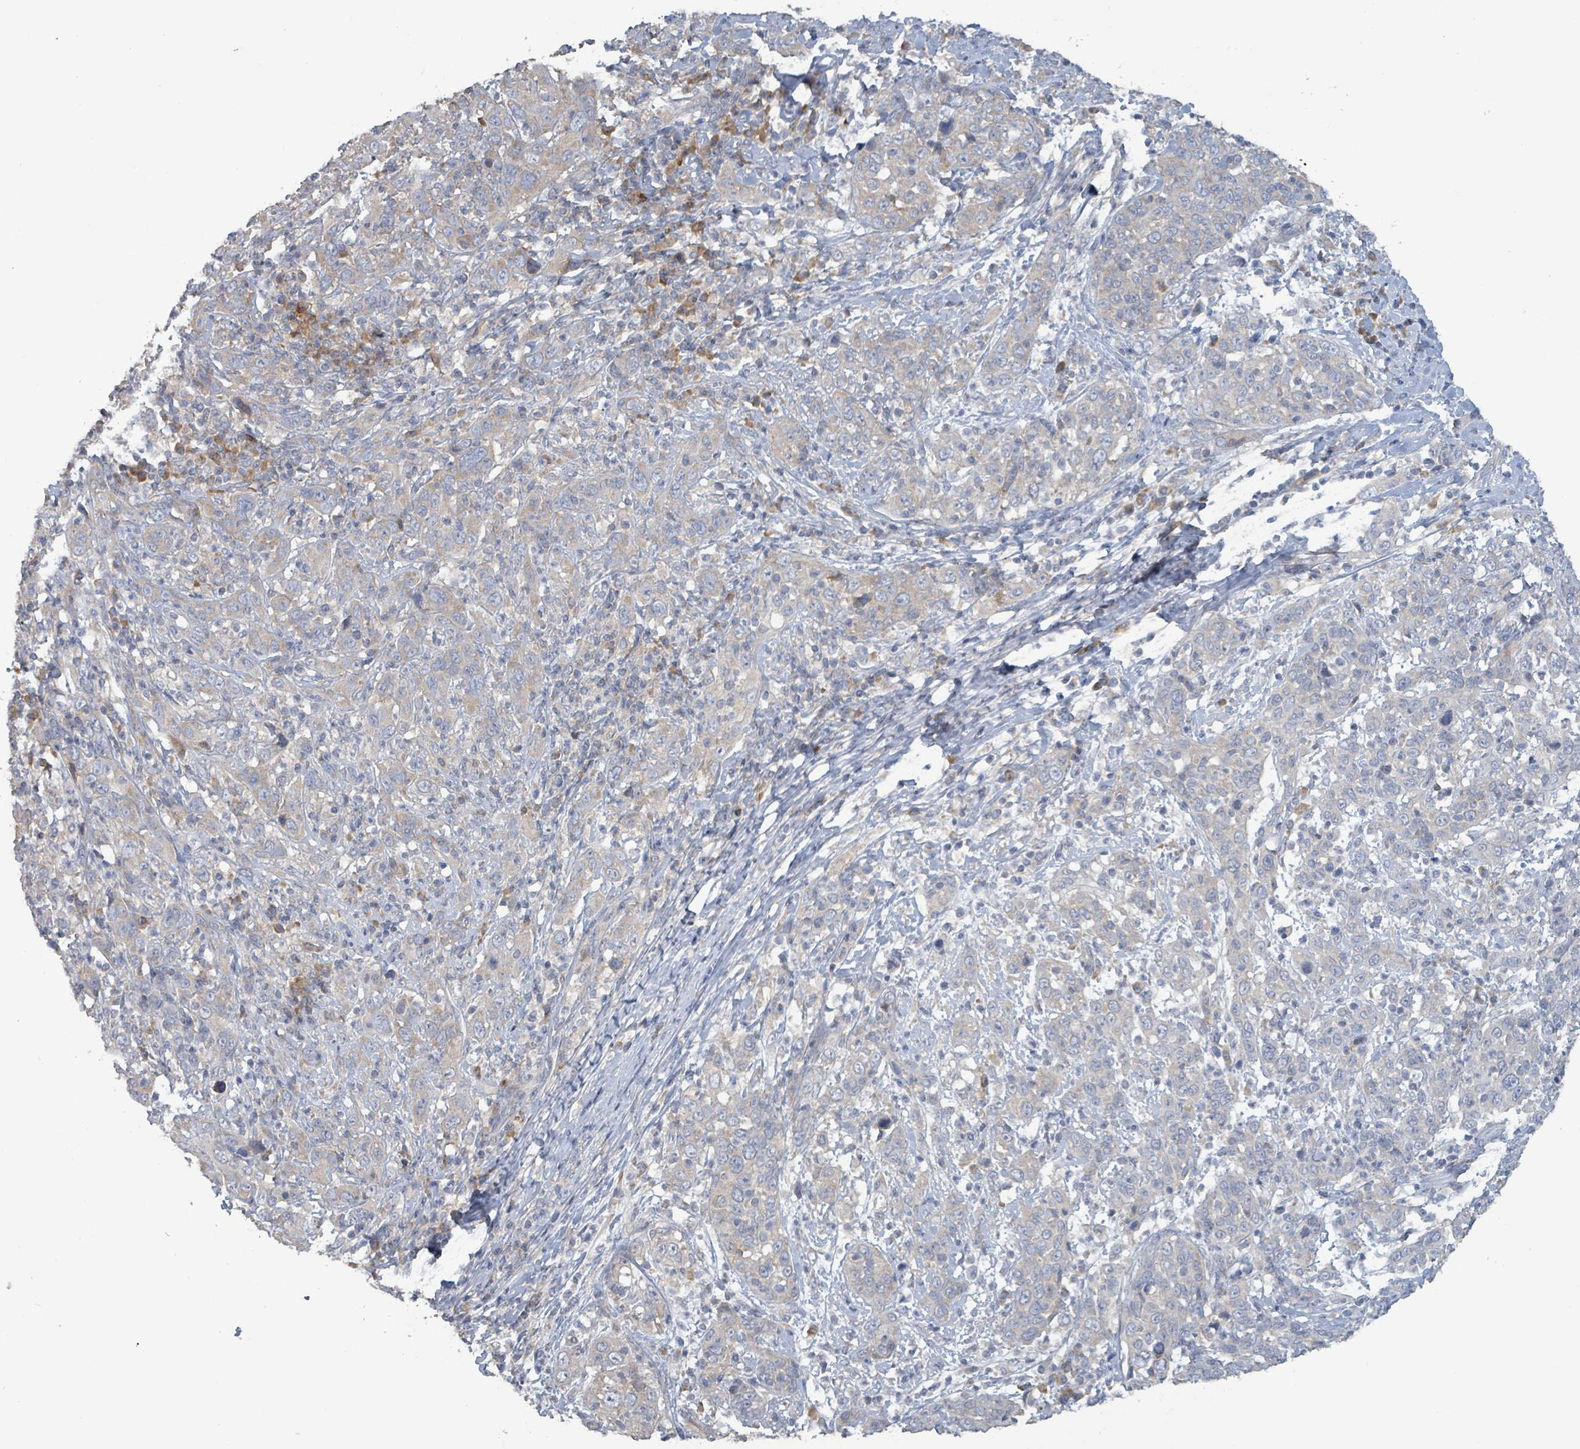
{"staining": {"intensity": "weak", "quantity": ">75%", "location": "cytoplasmic/membranous"}, "tissue": "cervical cancer", "cell_type": "Tumor cells", "image_type": "cancer", "snomed": [{"axis": "morphology", "description": "Squamous cell carcinoma, NOS"}, {"axis": "topography", "description": "Cervix"}], "caption": "Immunohistochemistry of human cervical squamous cell carcinoma shows low levels of weak cytoplasmic/membranous staining in approximately >75% of tumor cells.", "gene": "RPL32", "patient": {"sex": "female", "age": 46}}